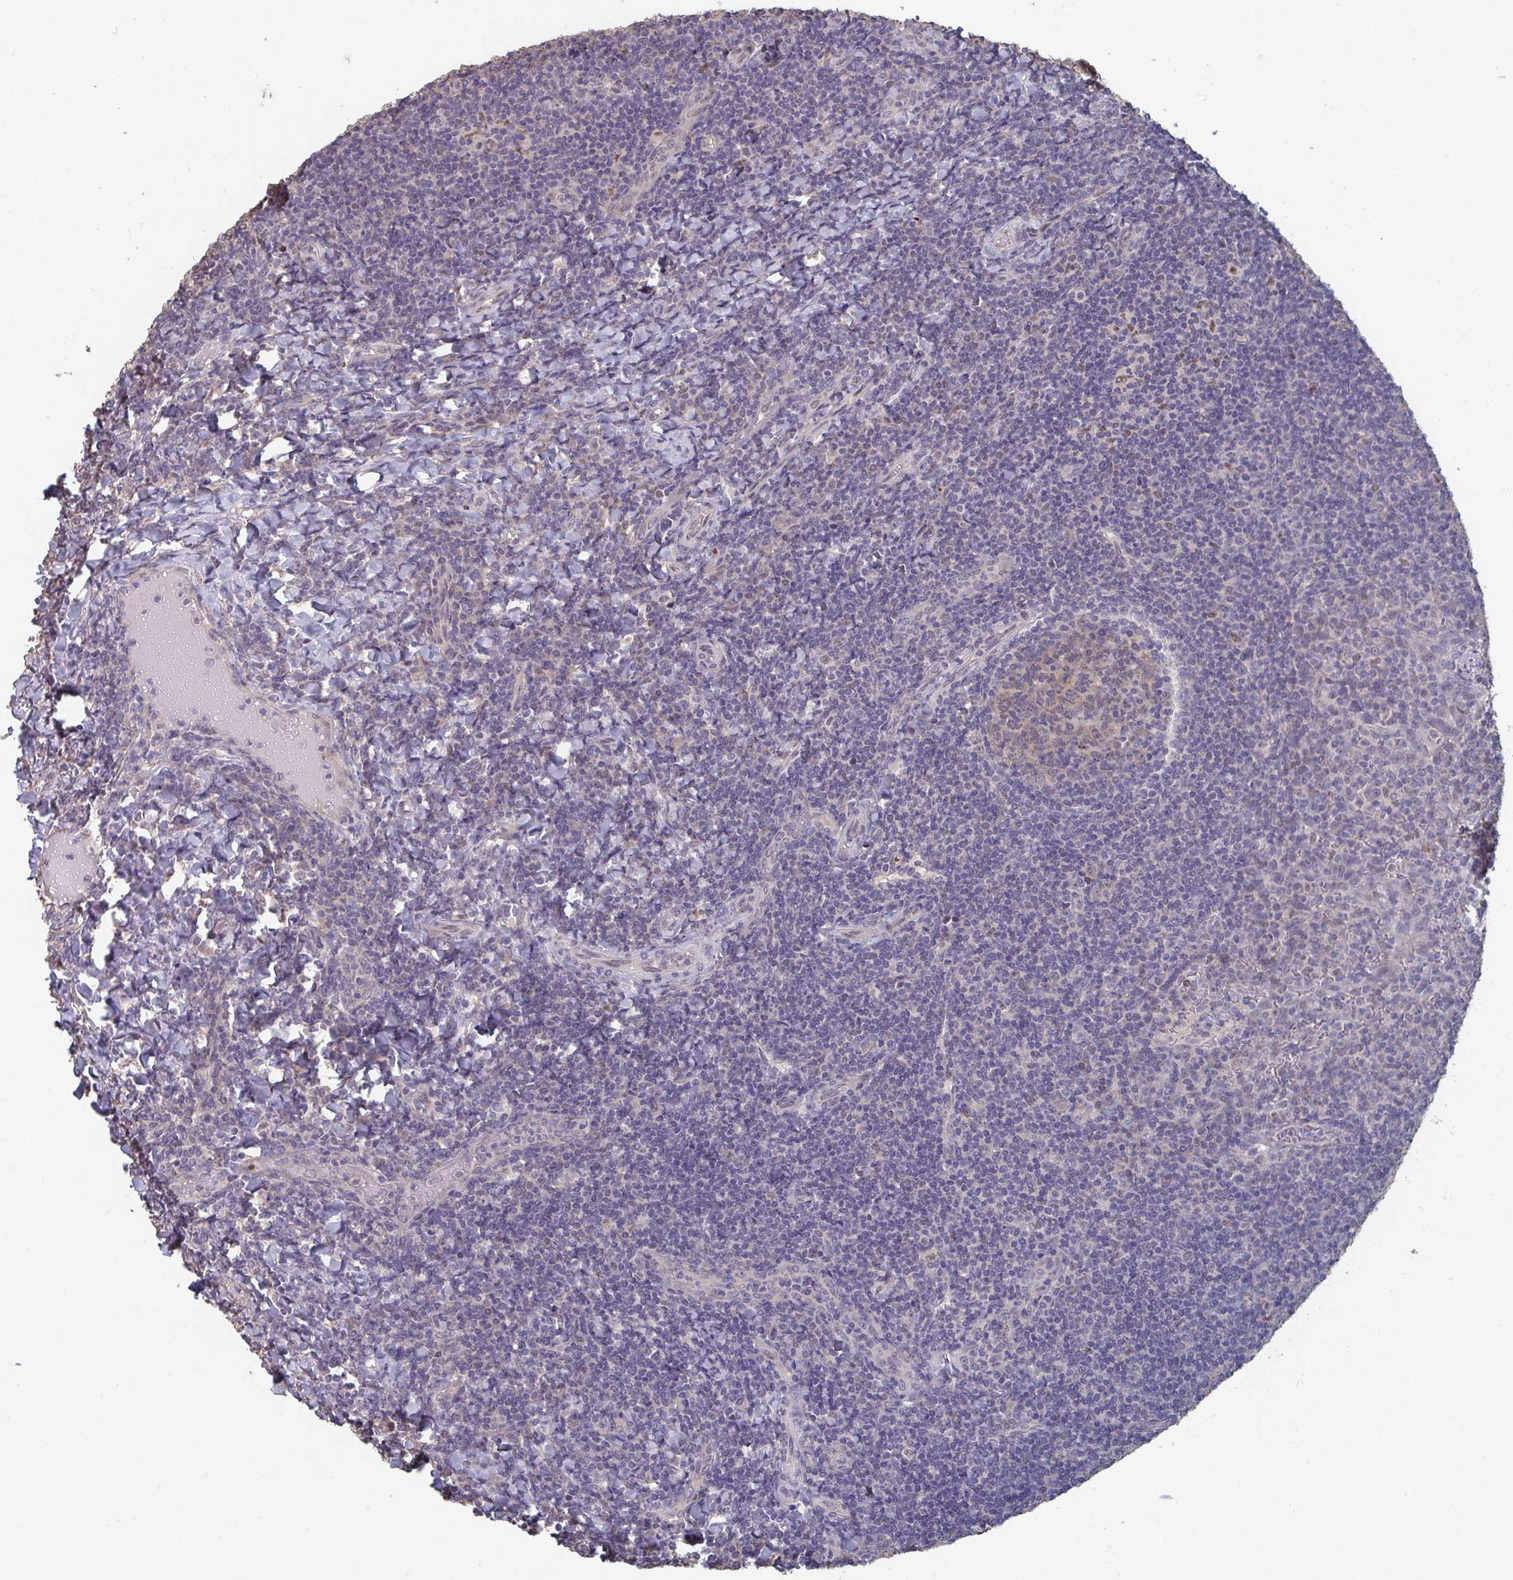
{"staining": {"intensity": "weak", "quantity": "25%-75%", "location": "cytoplasmic/membranous"}, "tissue": "tonsil", "cell_type": "Germinal center cells", "image_type": "normal", "snomed": [{"axis": "morphology", "description": "Normal tissue, NOS"}, {"axis": "topography", "description": "Tonsil"}], "caption": "Immunohistochemistry (IHC) (DAB (3,3'-diaminobenzidine)) staining of benign human tonsil exhibits weak cytoplasmic/membranous protein positivity in approximately 25%-75% of germinal center cells. The staining was performed using DAB to visualize the protein expression in brown, while the nuclei were stained in blue with hematoxylin (Magnification: 20x).", "gene": "LIX1", "patient": {"sex": "female", "age": 10}}